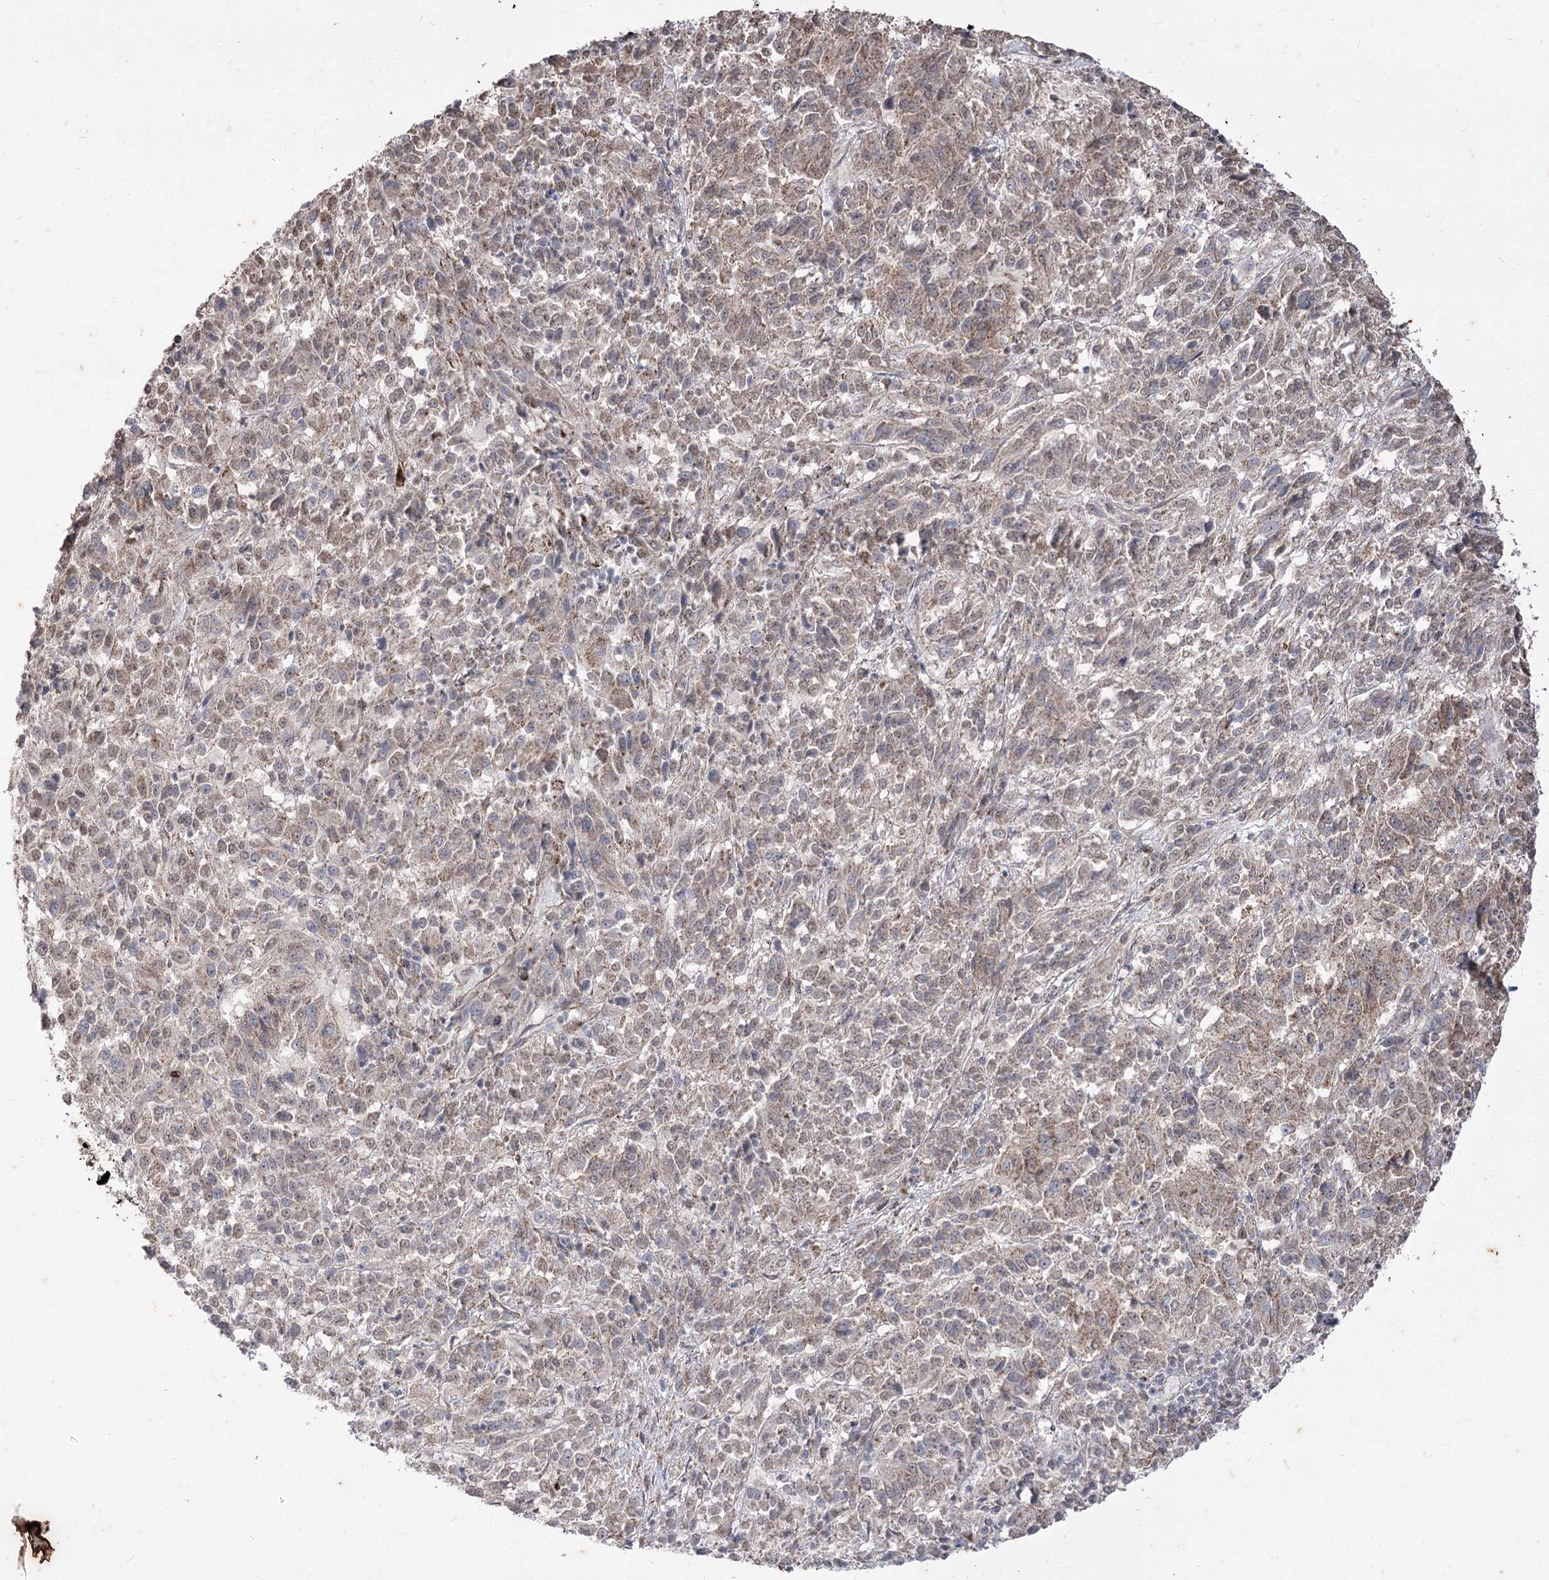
{"staining": {"intensity": "weak", "quantity": "<25%", "location": "cytoplasmic/membranous"}, "tissue": "melanoma", "cell_type": "Tumor cells", "image_type": "cancer", "snomed": [{"axis": "morphology", "description": "Malignant melanoma, Metastatic site"}, {"axis": "topography", "description": "Lung"}], "caption": "IHC photomicrograph of neoplastic tissue: malignant melanoma (metastatic site) stained with DAB reveals no significant protein expression in tumor cells.", "gene": "ZSCAN23", "patient": {"sex": "male", "age": 64}}